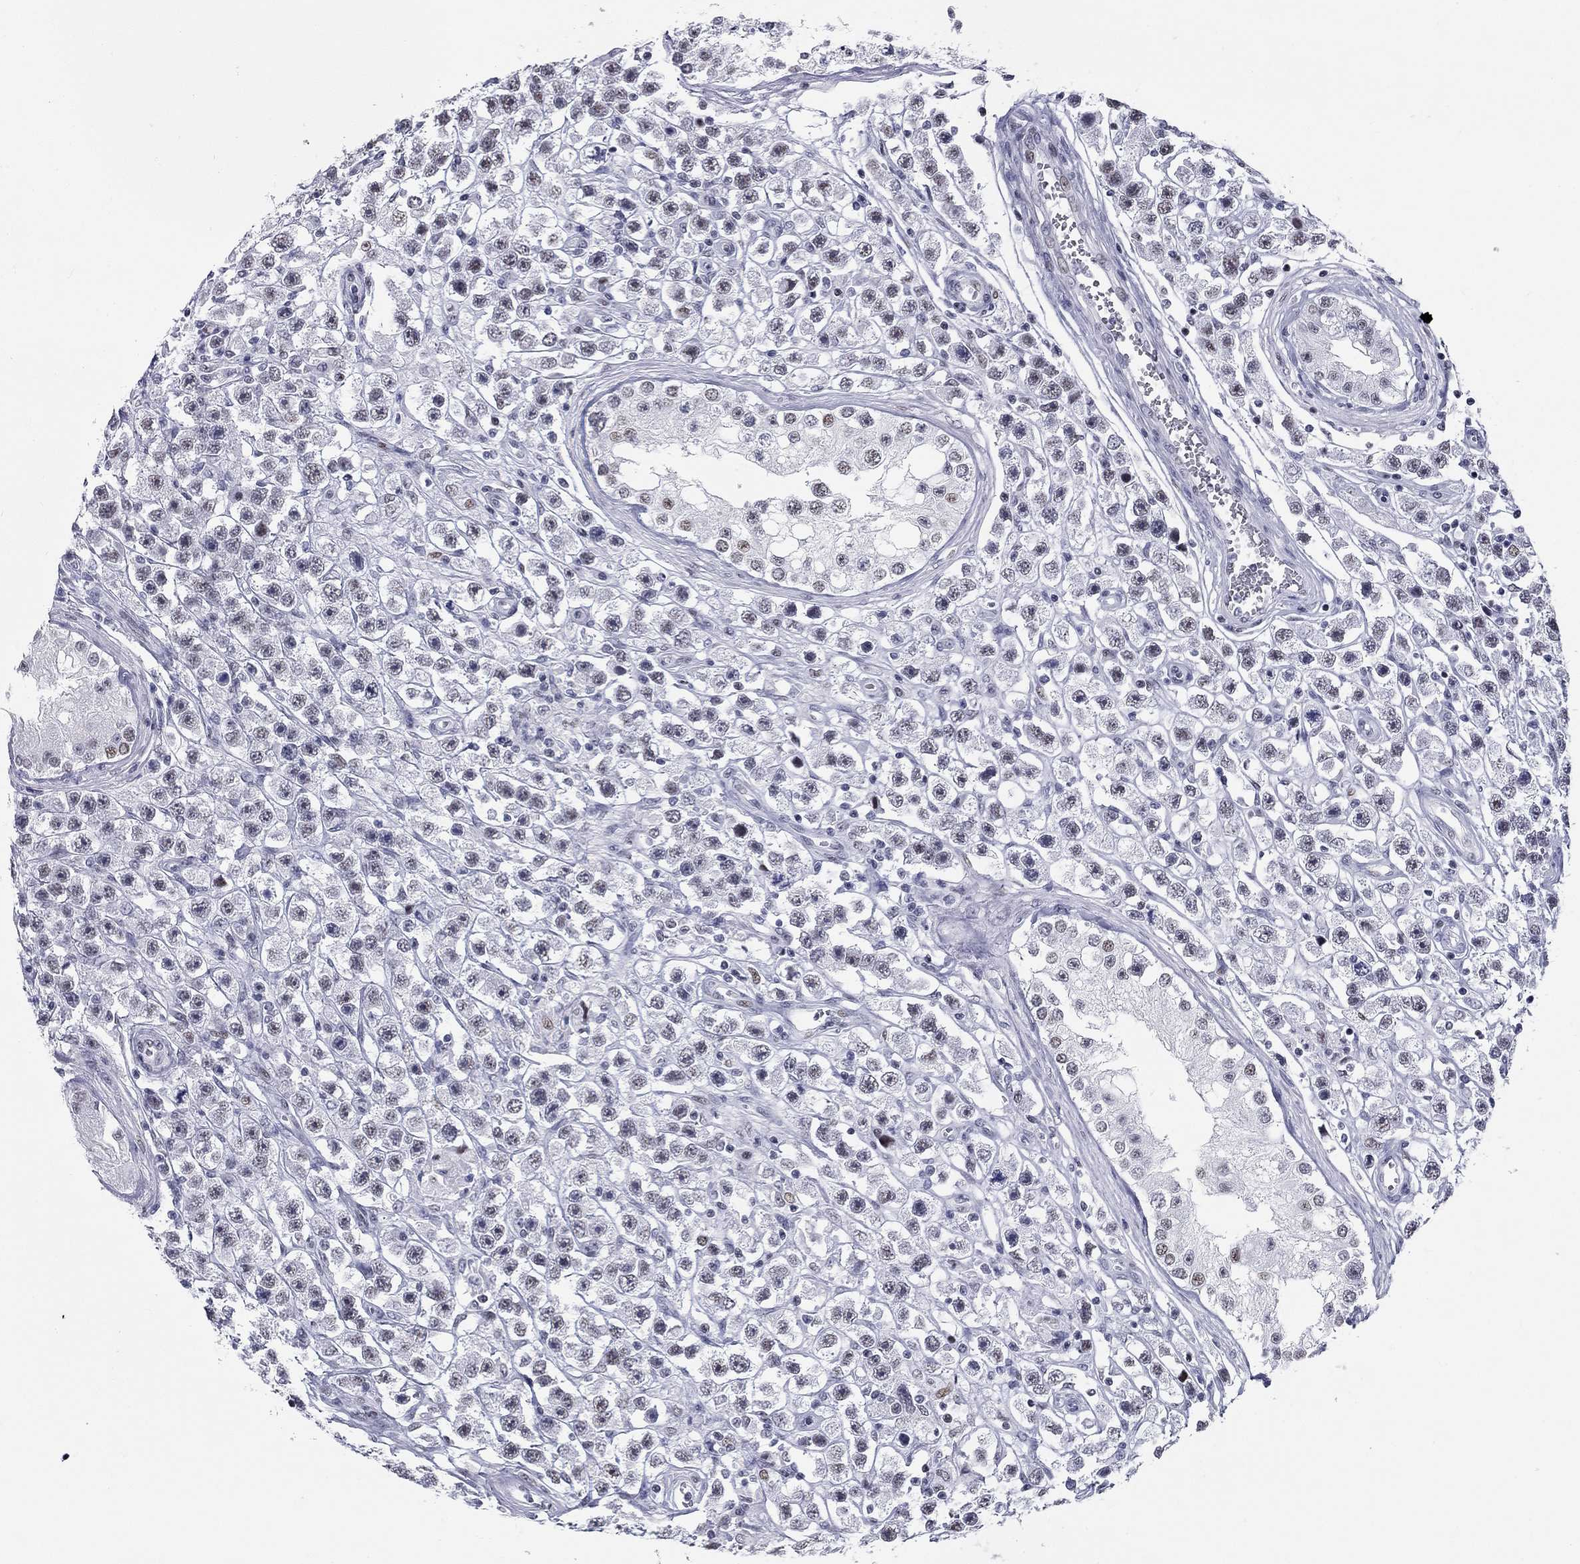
{"staining": {"intensity": "negative", "quantity": "none", "location": "none"}, "tissue": "testis cancer", "cell_type": "Tumor cells", "image_type": "cancer", "snomed": [{"axis": "morphology", "description": "Seminoma, NOS"}, {"axis": "topography", "description": "Testis"}], "caption": "The immunohistochemistry (IHC) micrograph has no significant staining in tumor cells of testis cancer (seminoma) tissue.", "gene": "ASF1B", "patient": {"sex": "male", "age": 45}}